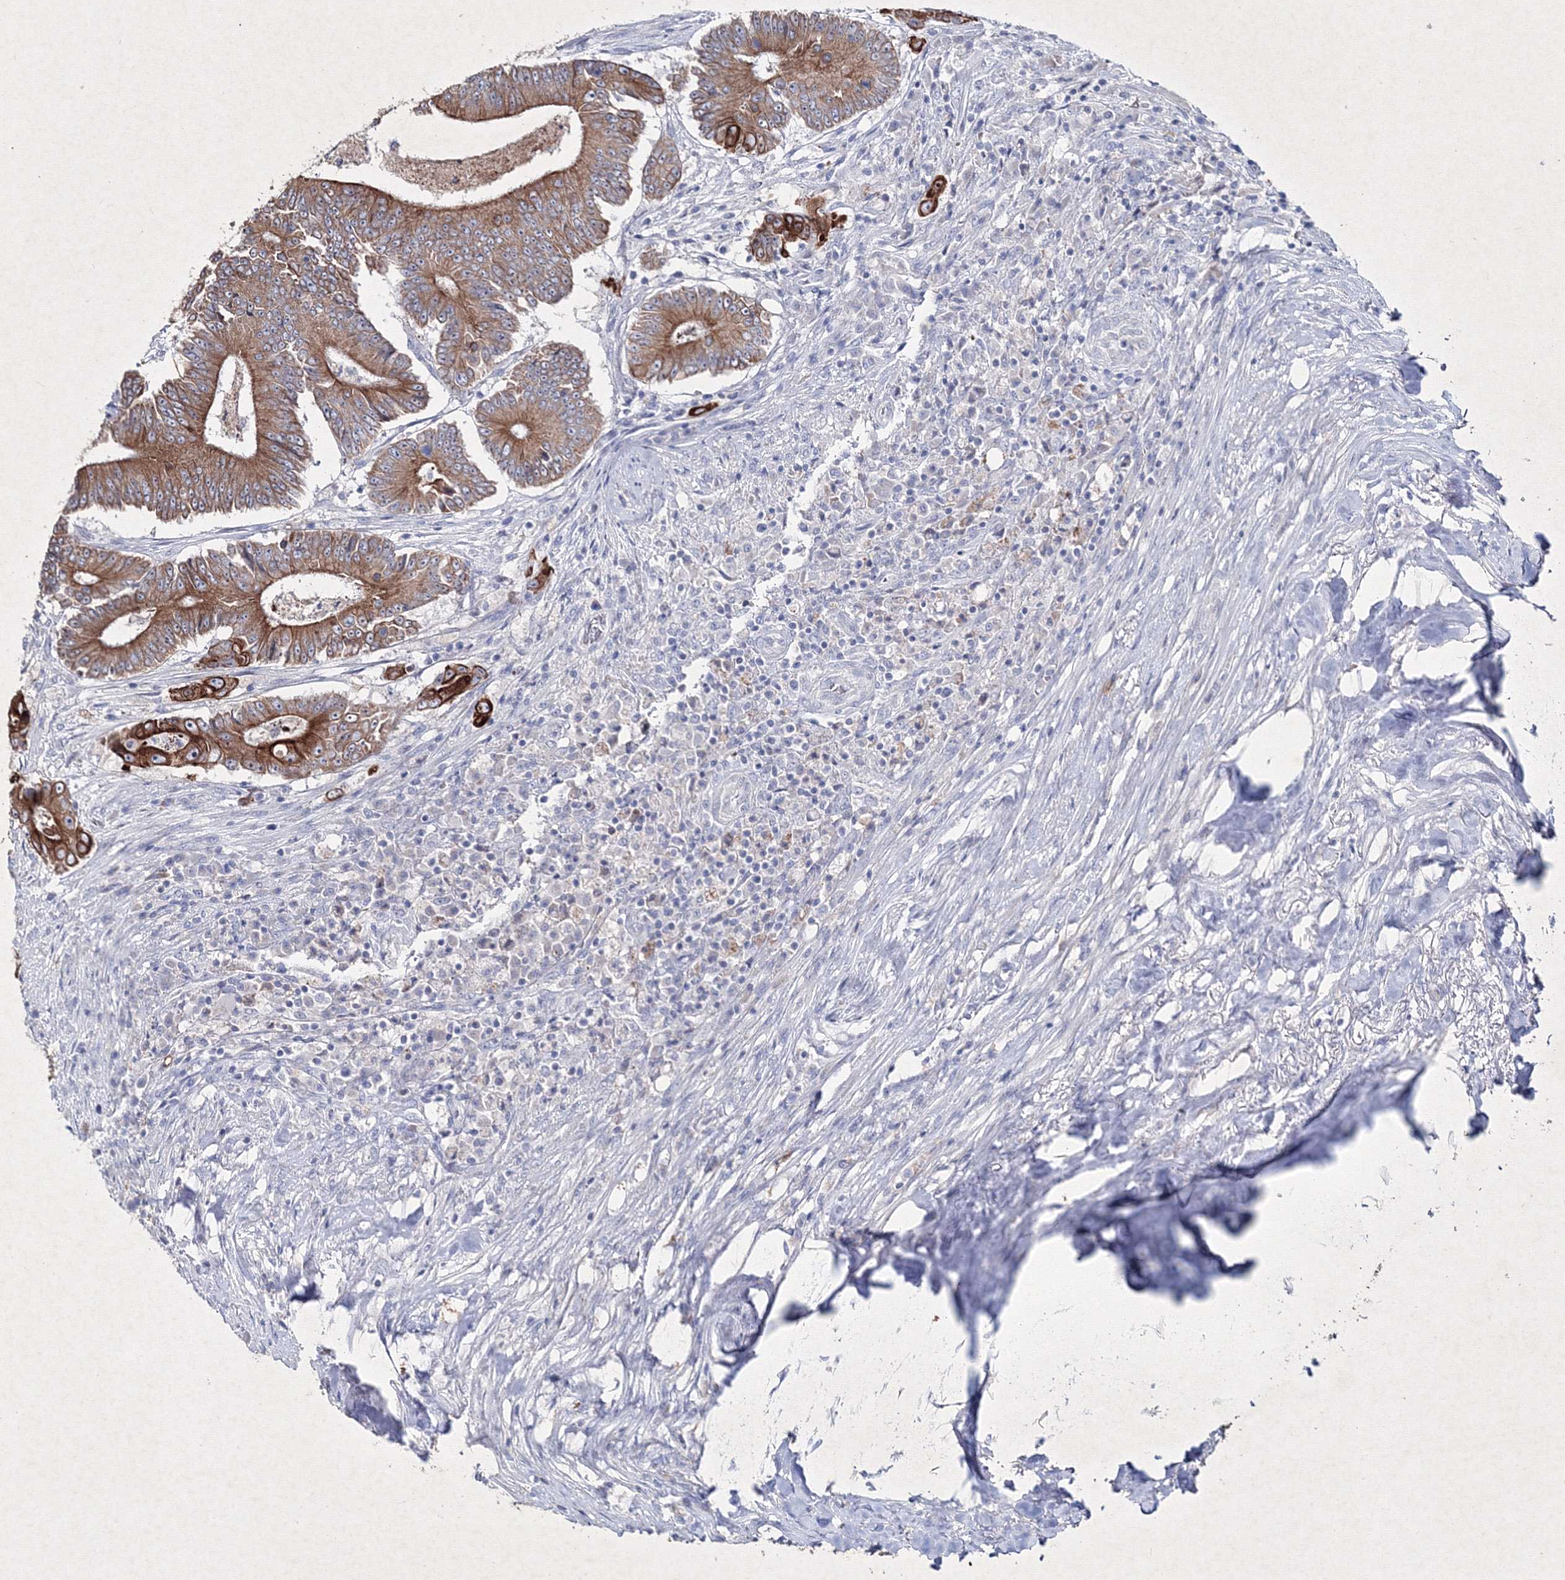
{"staining": {"intensity": "strong", "quantity": ">75%", "location": "cytoplasmic/membranous"}, "tissue": "colorectal cancer", "cell_type": "Tumor cells", "image_type": "cancer", "snomed": [{"axis": "morphology", "description": "Adenocarcinoma, NOS"}, {"axis": "topography", "description": "Colon"}], "caption": "Colorectal cancer tissue demonstrates strong cytoplasmic/membranous positivity in approximately >75% of tumor cells, visualized by immunohistochemistry.", "gene": "SMIM29", "patient": {"sex": "male", "age": 83}}